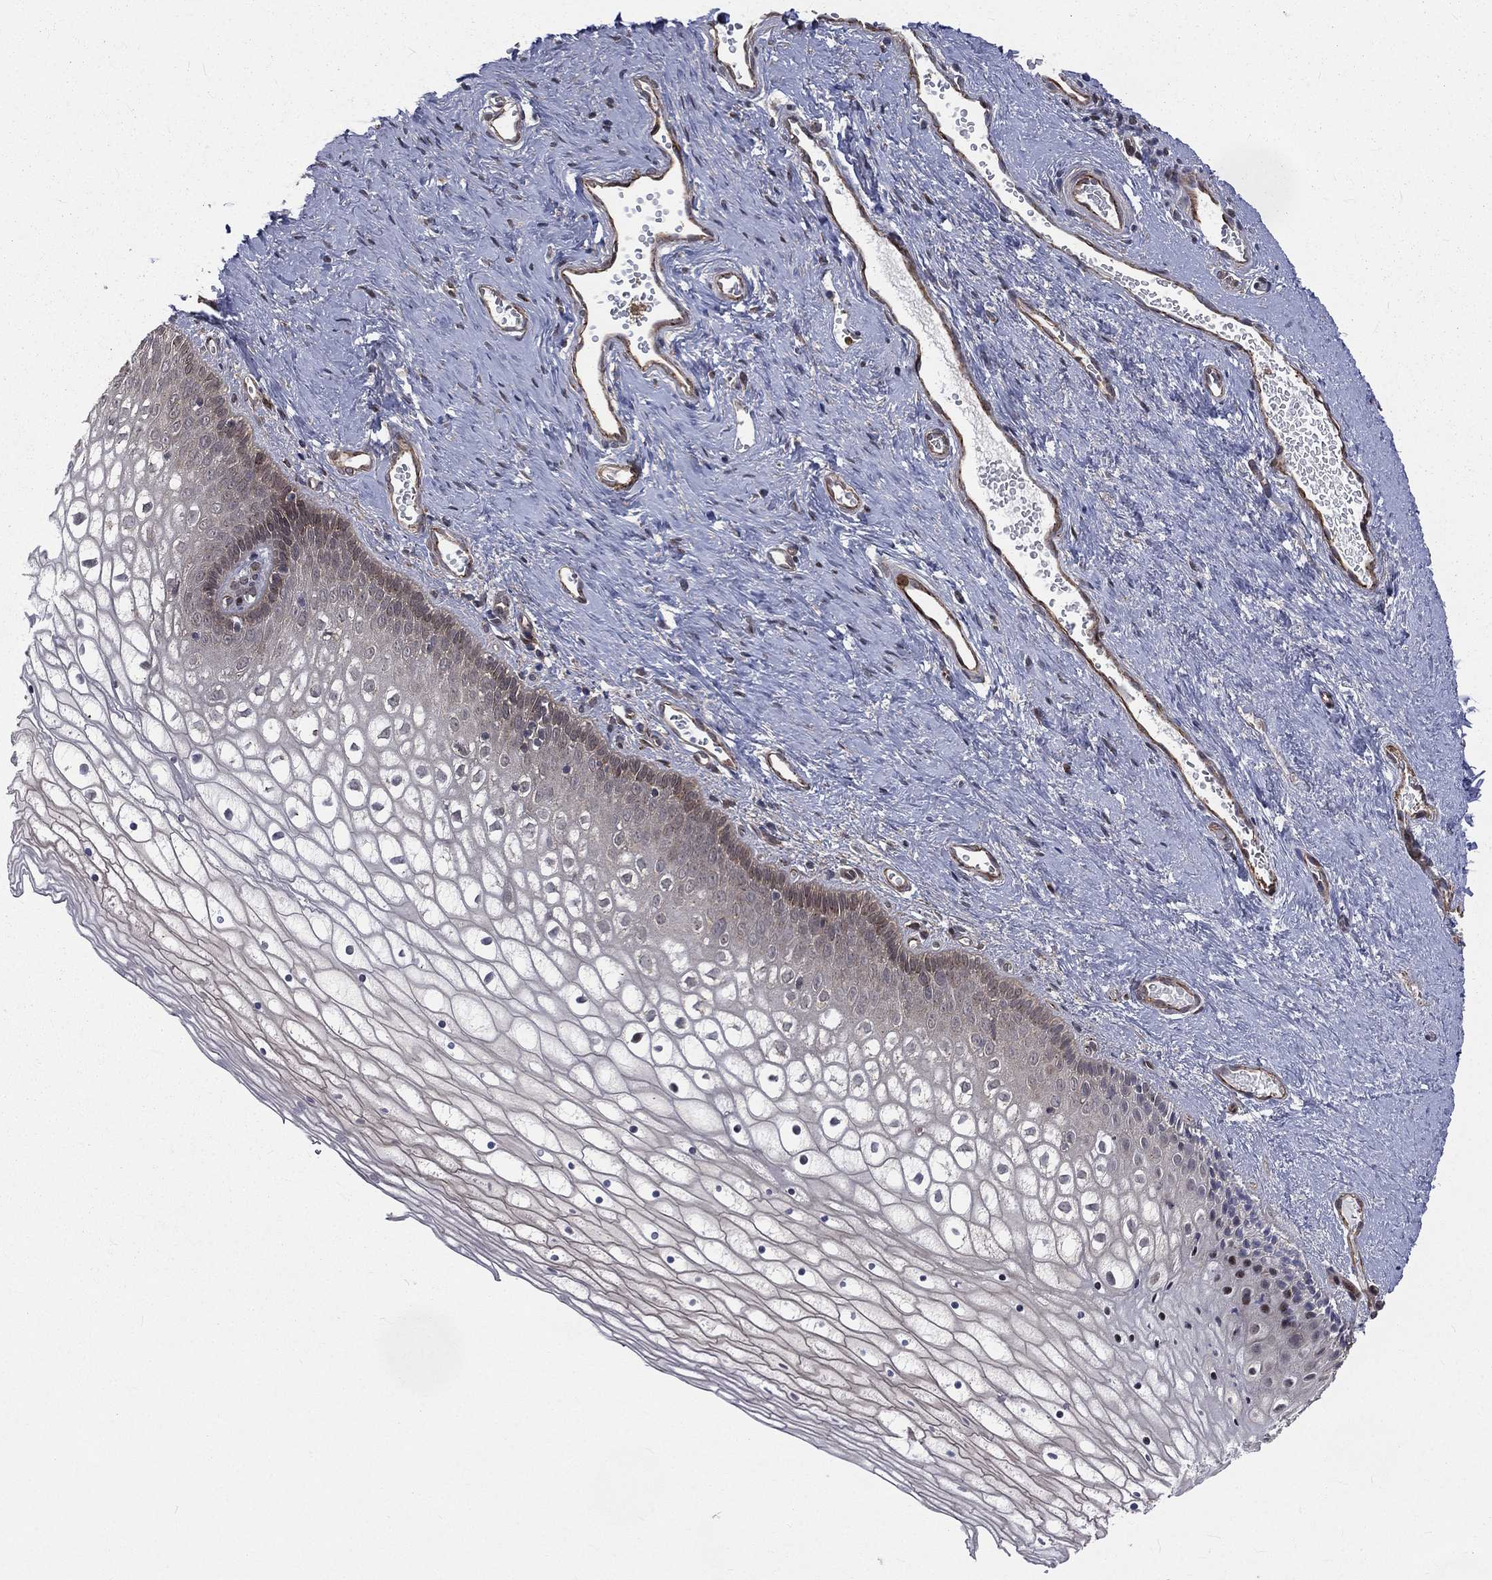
{"staining": {"intensity": "moderate", "quantity": "<25%", "location": "nuclear"}, "tissue": "vagina", "cell_type": "Squamous epithelial cells", "image_type": "normal", "snomed": [{"axis": "morphology", "description": "Normal tissue, NOS"}, {"axis": "topography", "description": "Vagina"}], "caption": "Brown immunohistochemical staining in benign human vagina demonstrates moderate nuclear expression in about <25% of squamous epithelial cells. (Stains: DAB (3,3'-diaminobenzidine) in brown, nuclei in blue, Microscopy: brightfield microscopy at high magnification).", "gene": "ARL3", "patient": {"sex": "female", "age": 32}}